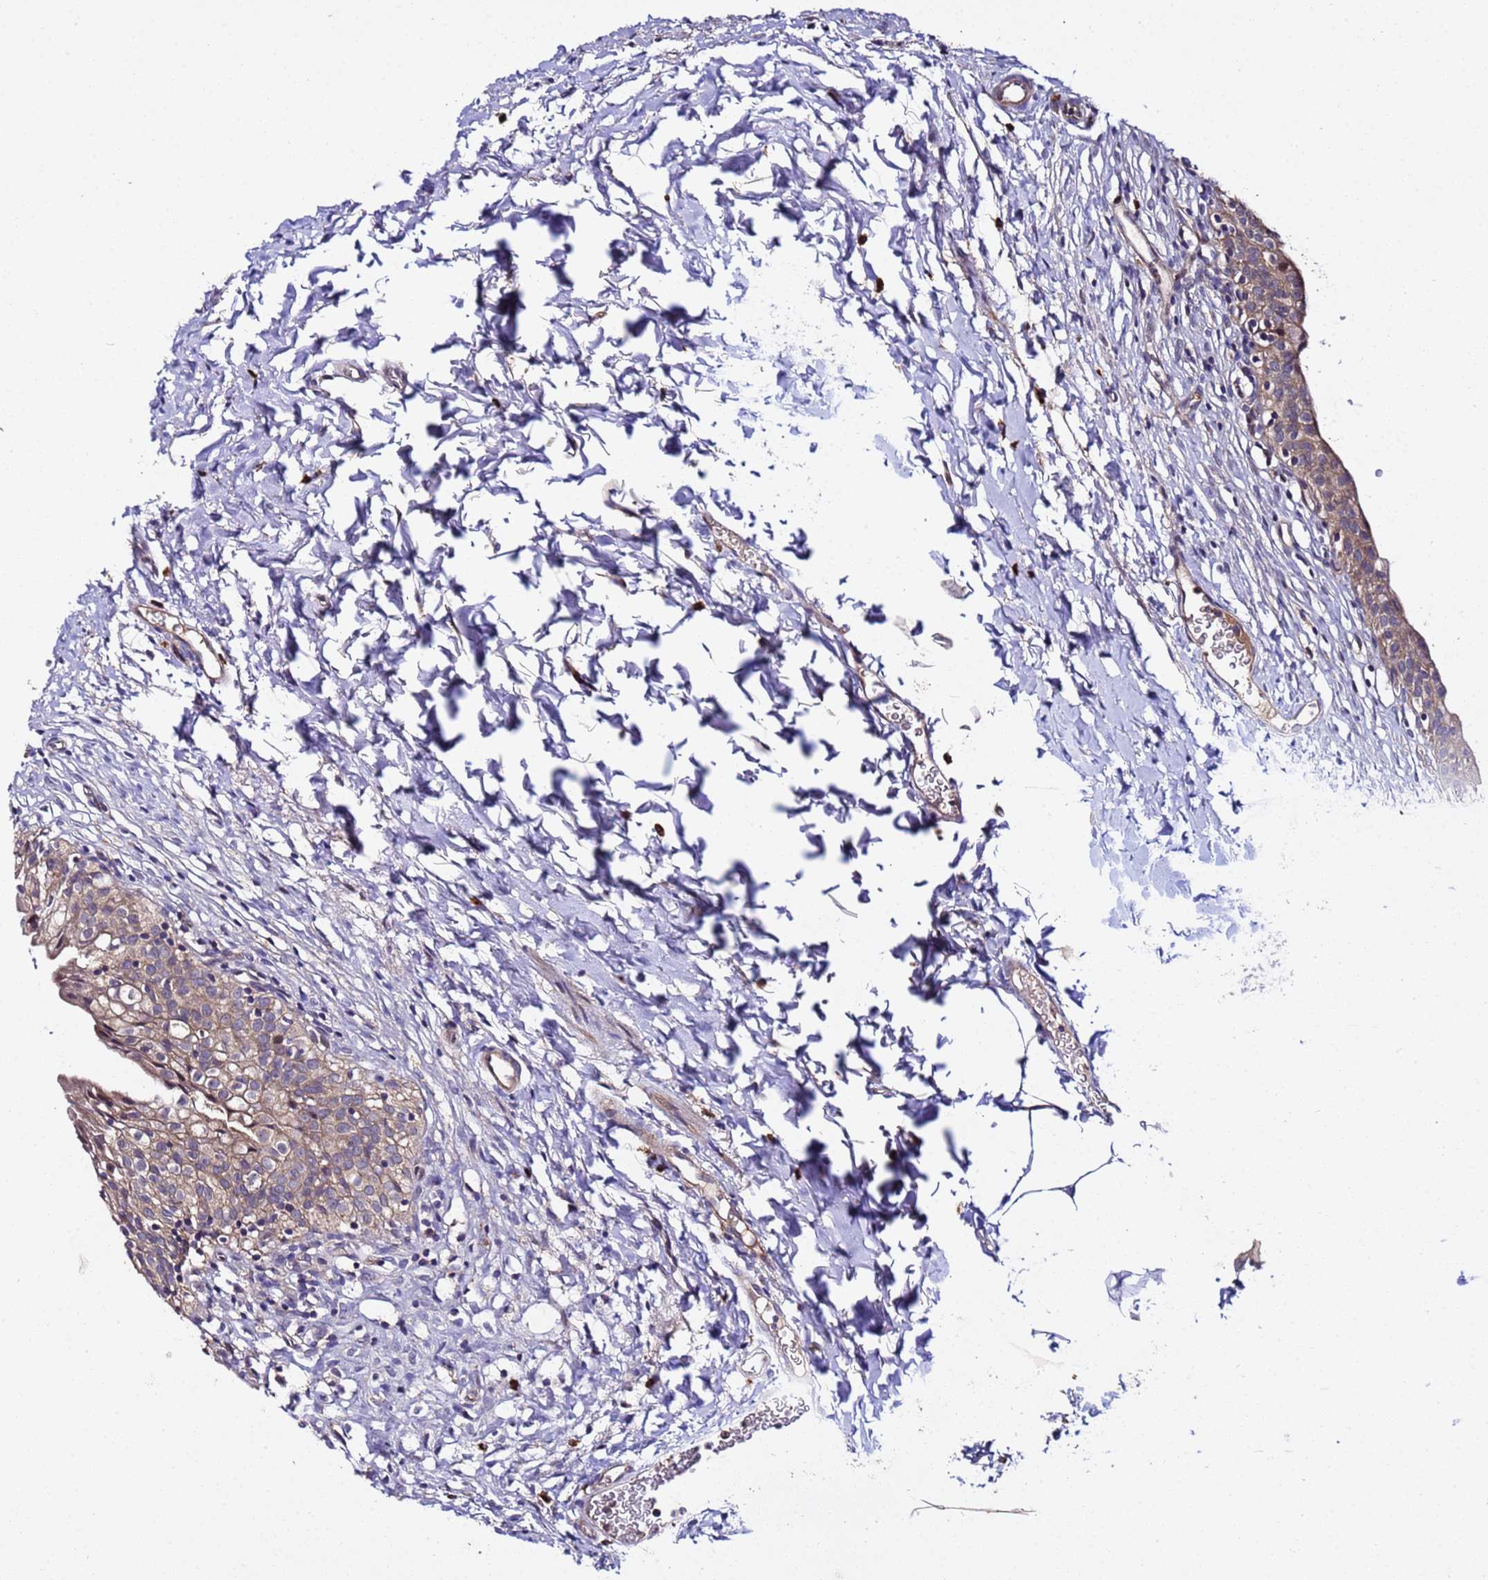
{"staining": {"intensity": "strong", "quantity": "25%-75%", "location": "cytoplasmic/membranous"}, "tissue": "urinary bladder", "cell_type": "Urothelial cells", "image_type": "normal", "snomed": [{"axis": "morphology", "description": "Normal tissue, NOS"}, {"axis": "topography", "description": "Urinary bladder"}], "caption": "Immunohistochemical staining of benign human urinary bladder shows 25%-75% levels of strong cytoplasmic/membranous protein staining in about 25%-75% of urothelial cells. (DAB (3,3'-diaminobenzidine) = brown stain, brightfield microscopy at high magnification).", "gene": "PLXDC2", "patient": {"sex": "male", "age": 55}}